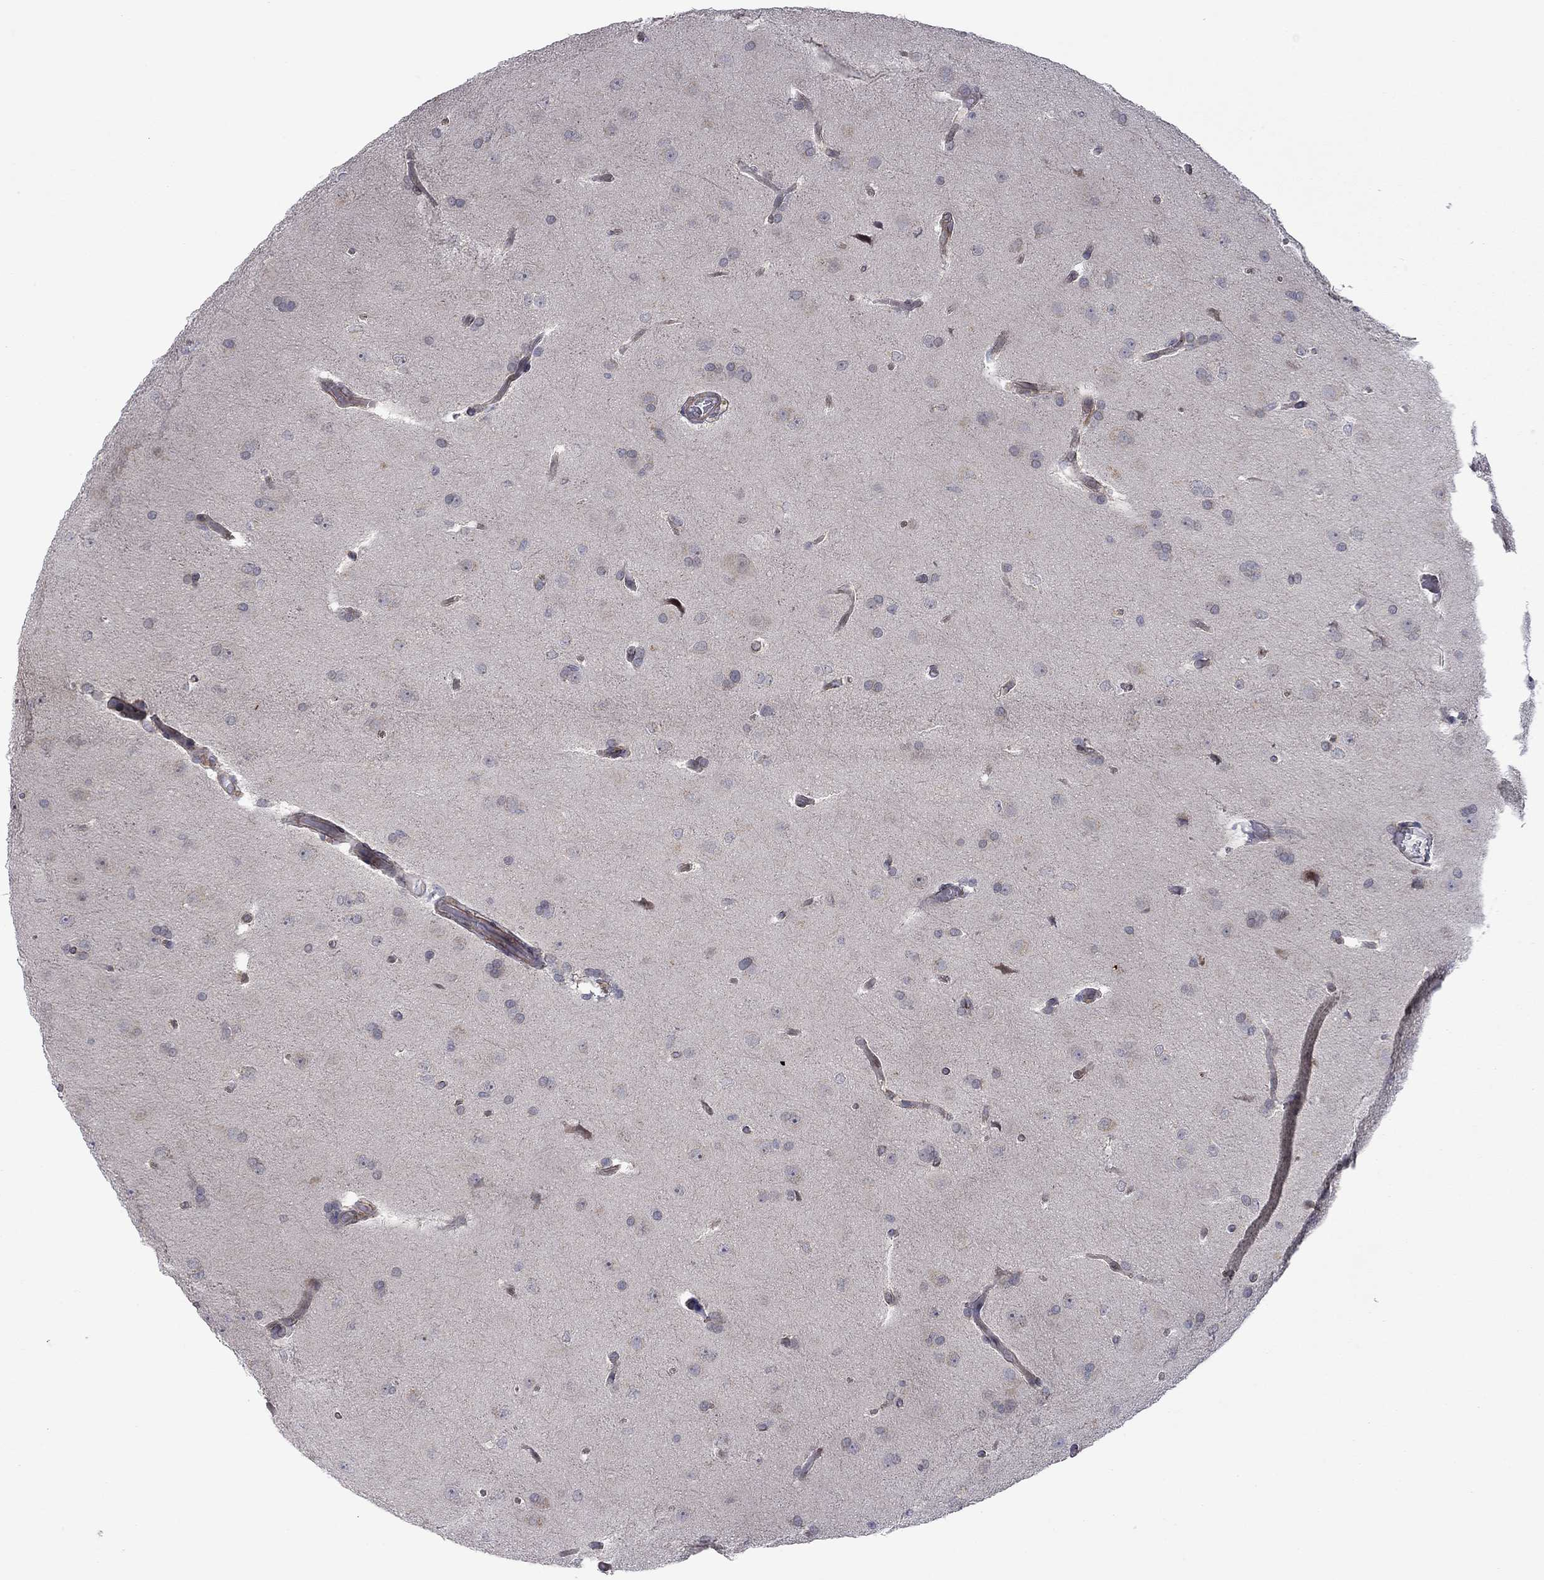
{"staining": {"intensity": "negative", "quantity": "none", "location": "none"}, "tissue": "glioma", "cell_type": "Tumor cells", "image_type": "cancer", "snomed": [{"axis": "morphology", "description": "Glioma, malignant, Low grade"}, {"axis": "topography", "description": "Brain"}], "caption": "DAB (3,3'-diaminobenzidine) immunohistochemical staining of malignant low-grade glioma displays no significant expression in tumor cells. The staining is performed using DAB brown chromogen with nuclei counter-stained in using hematoxylin.", "gene": "EXOC3L2", "patient": {"sex": "female", "age": 32}}